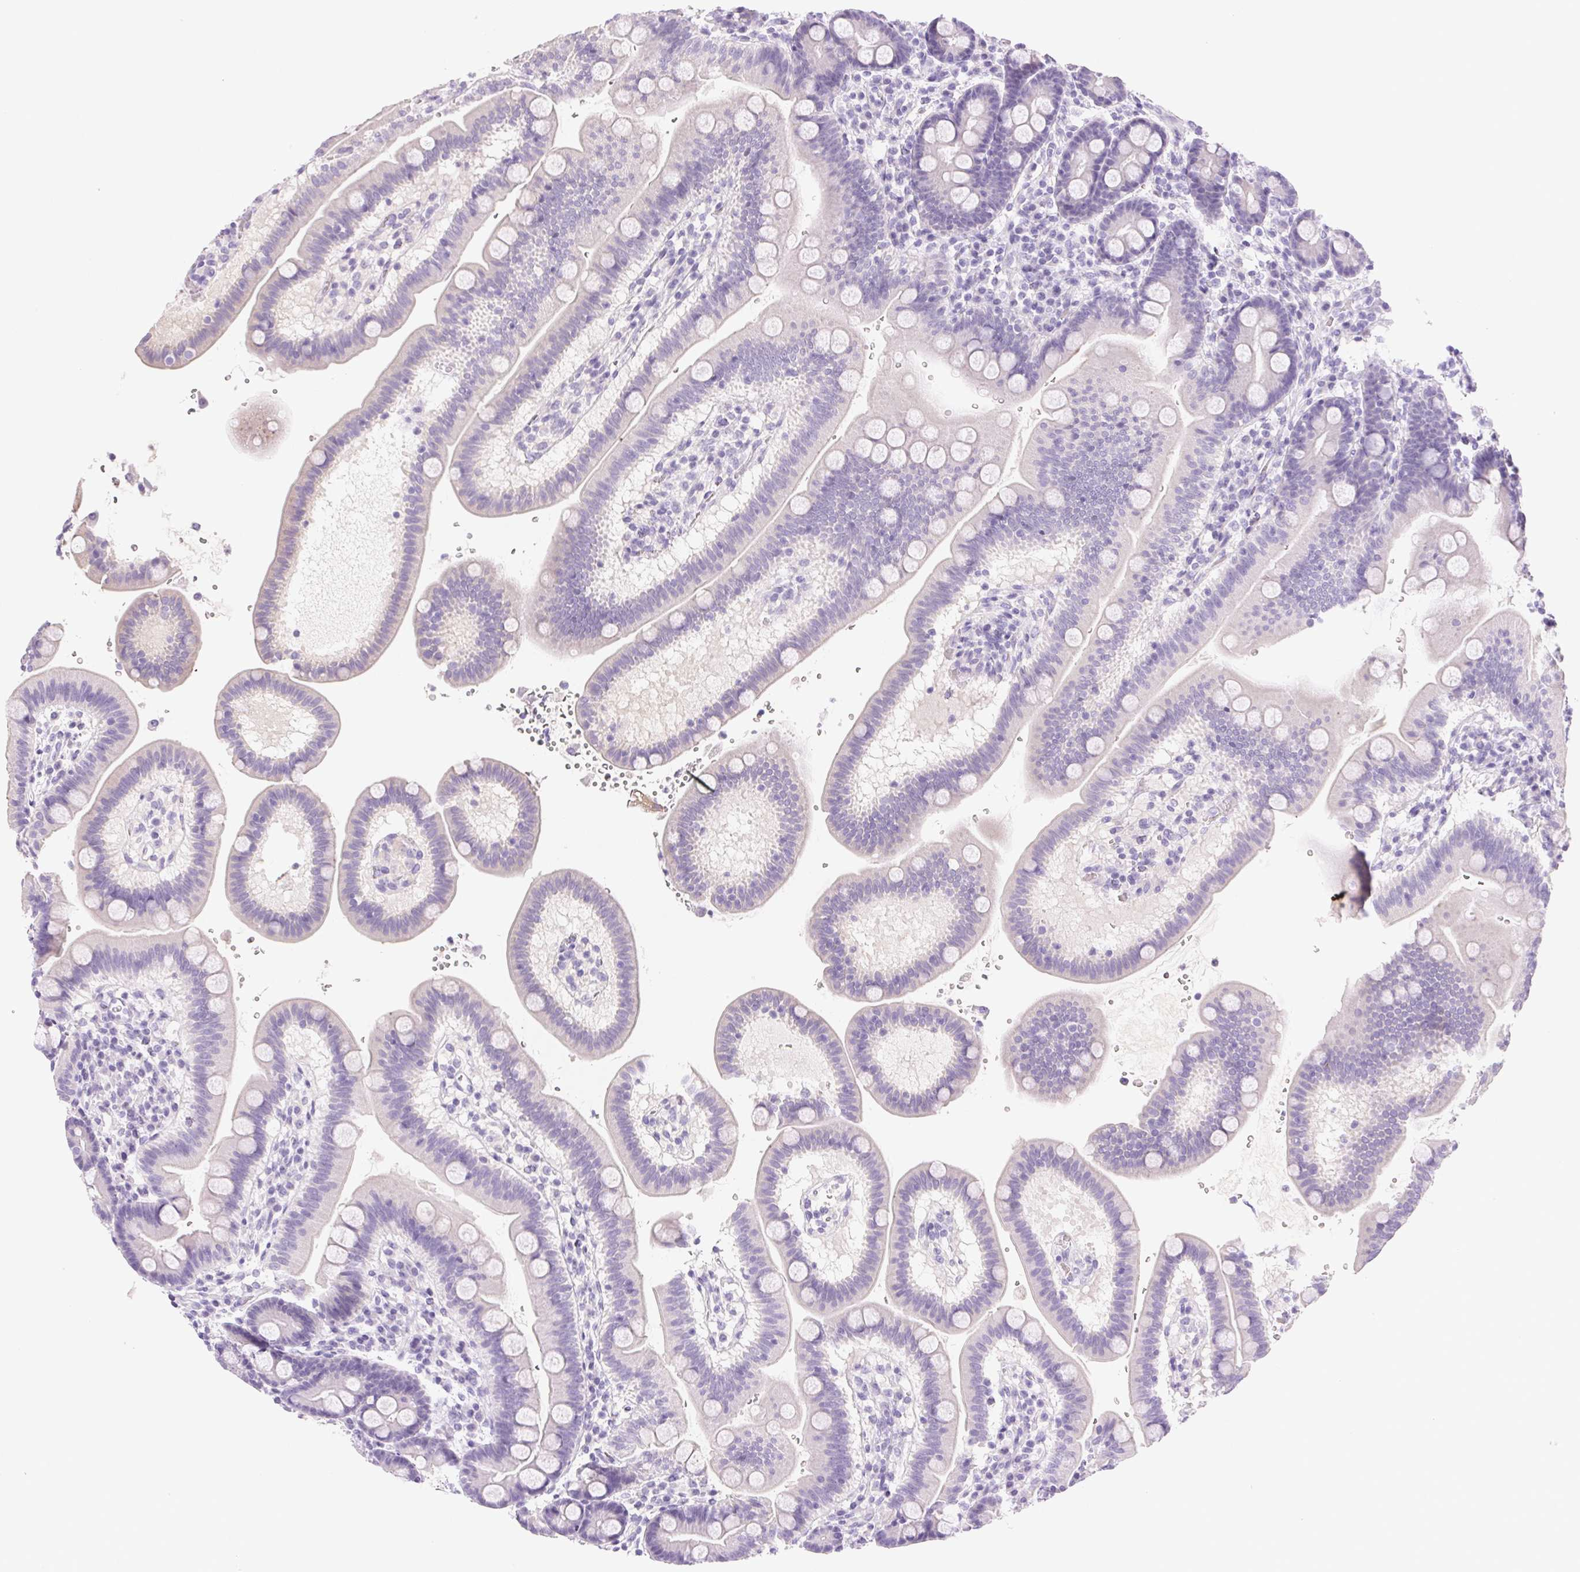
{"staining": {"intensity": "negative", "quantity": "none", "location": "none"}, "tissue": "duodenum", "cell_type": "Glandular cells", "image_type": "normal", "snomed": [{"axis": "morphology", "description": "Normal tissue, NOS"}, {"axis": "topography", "description": "Duodenum"}], "caption": "Immunohistochemistry of normal duodenum shows no positivity in glandular cells.", "gene": "DHCR24", "patient": {"sex": "male", "age": 59}}